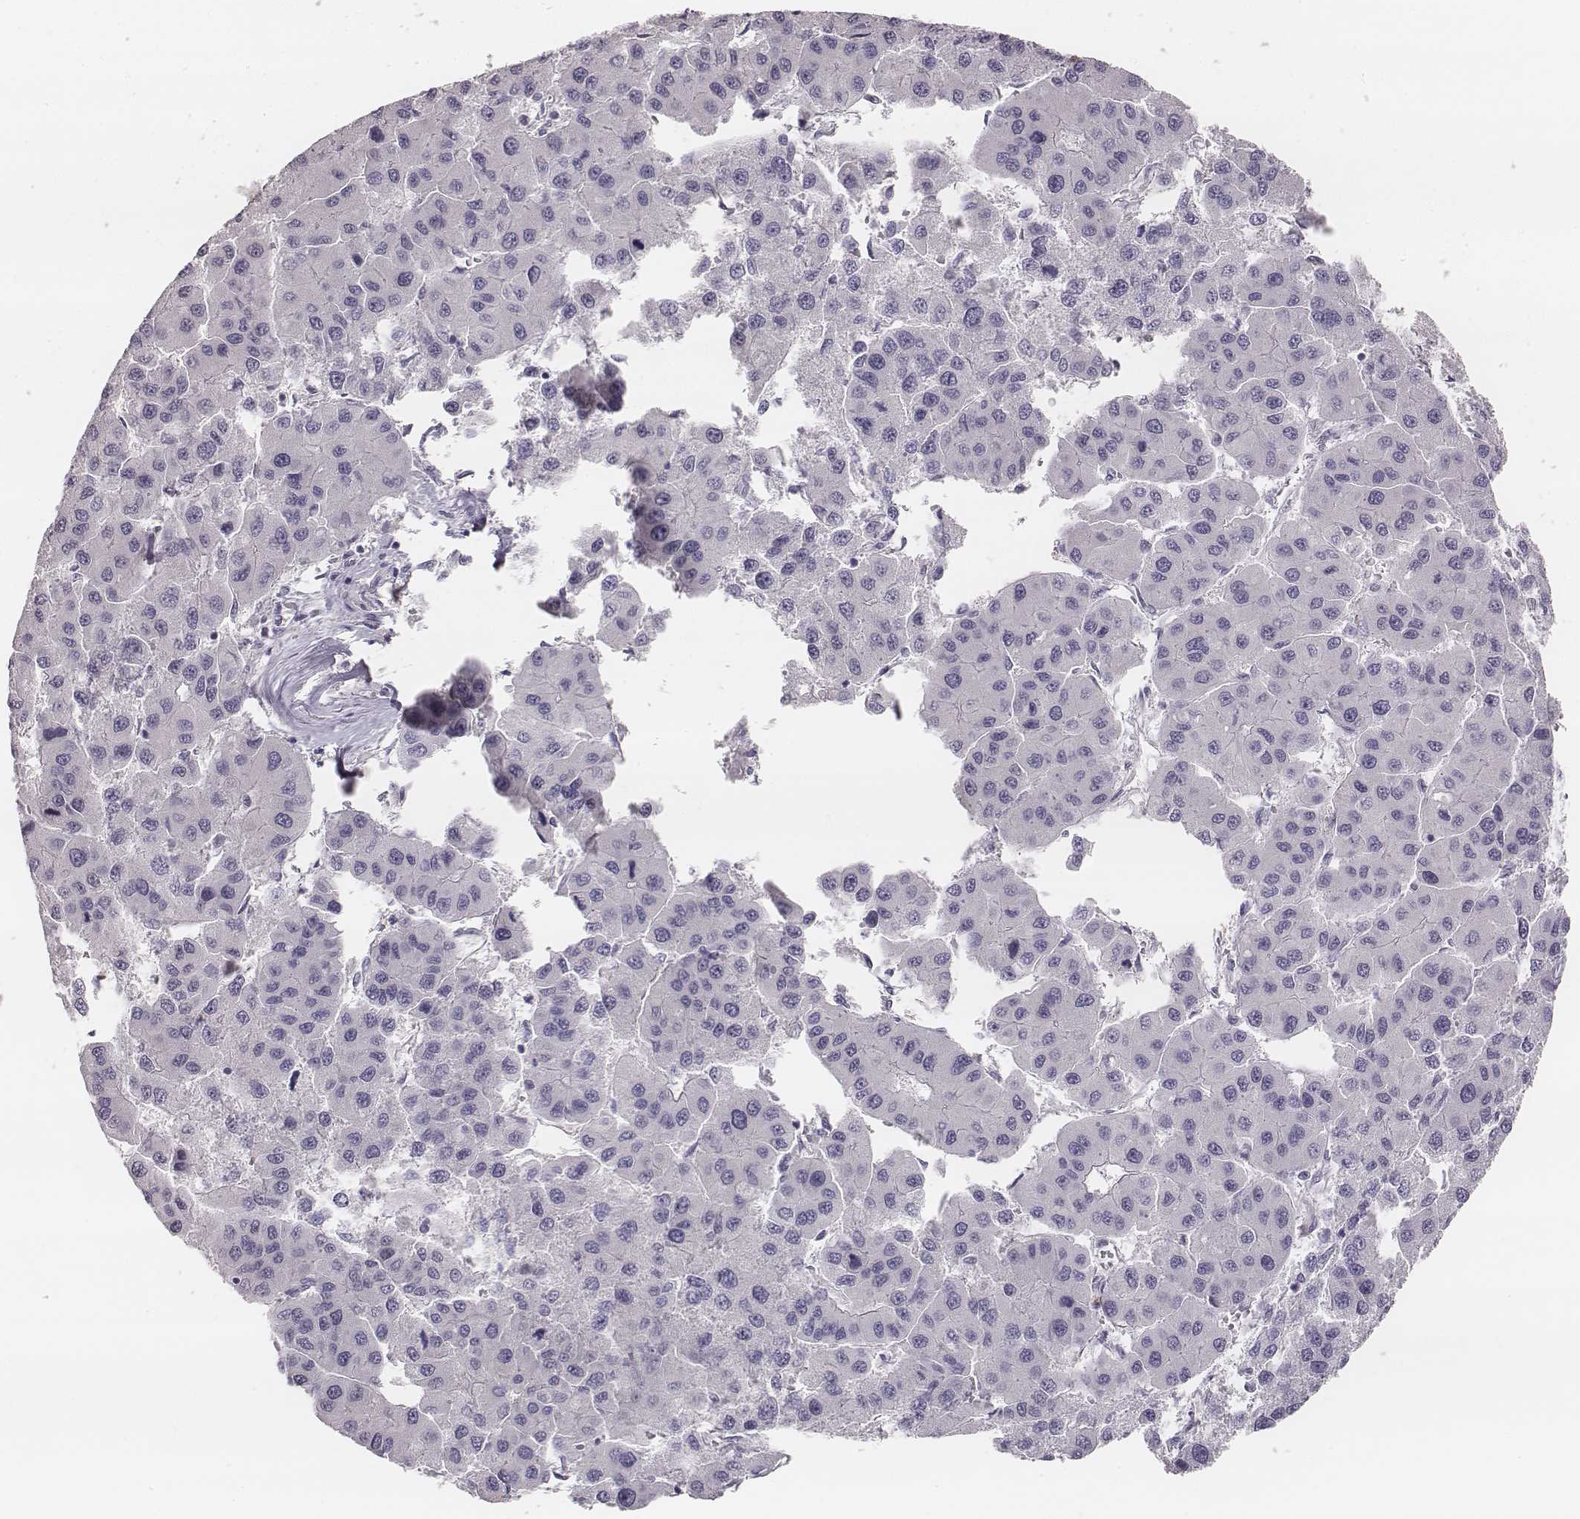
{"staining": {"intensity": "negative", "quantity": "none", "location": "none"}, "tissue": "liver cancer", "cell_type": "Tumor cells", "image_type": "cancer", "snomed": [{"axis": "morphology", "description": "Carcinoma, Hepatocellular, NOS"}, {"axis": "topography", "description": "Liver"}], "caption": "This micrograph is of liver cancer stained with IHC to label a protein in brown with the nuclei are counter-stained blue. There is no expression in tumor cells.", "gene": "KCNJ12", "patient": {"sex": "male", "age": 73}}